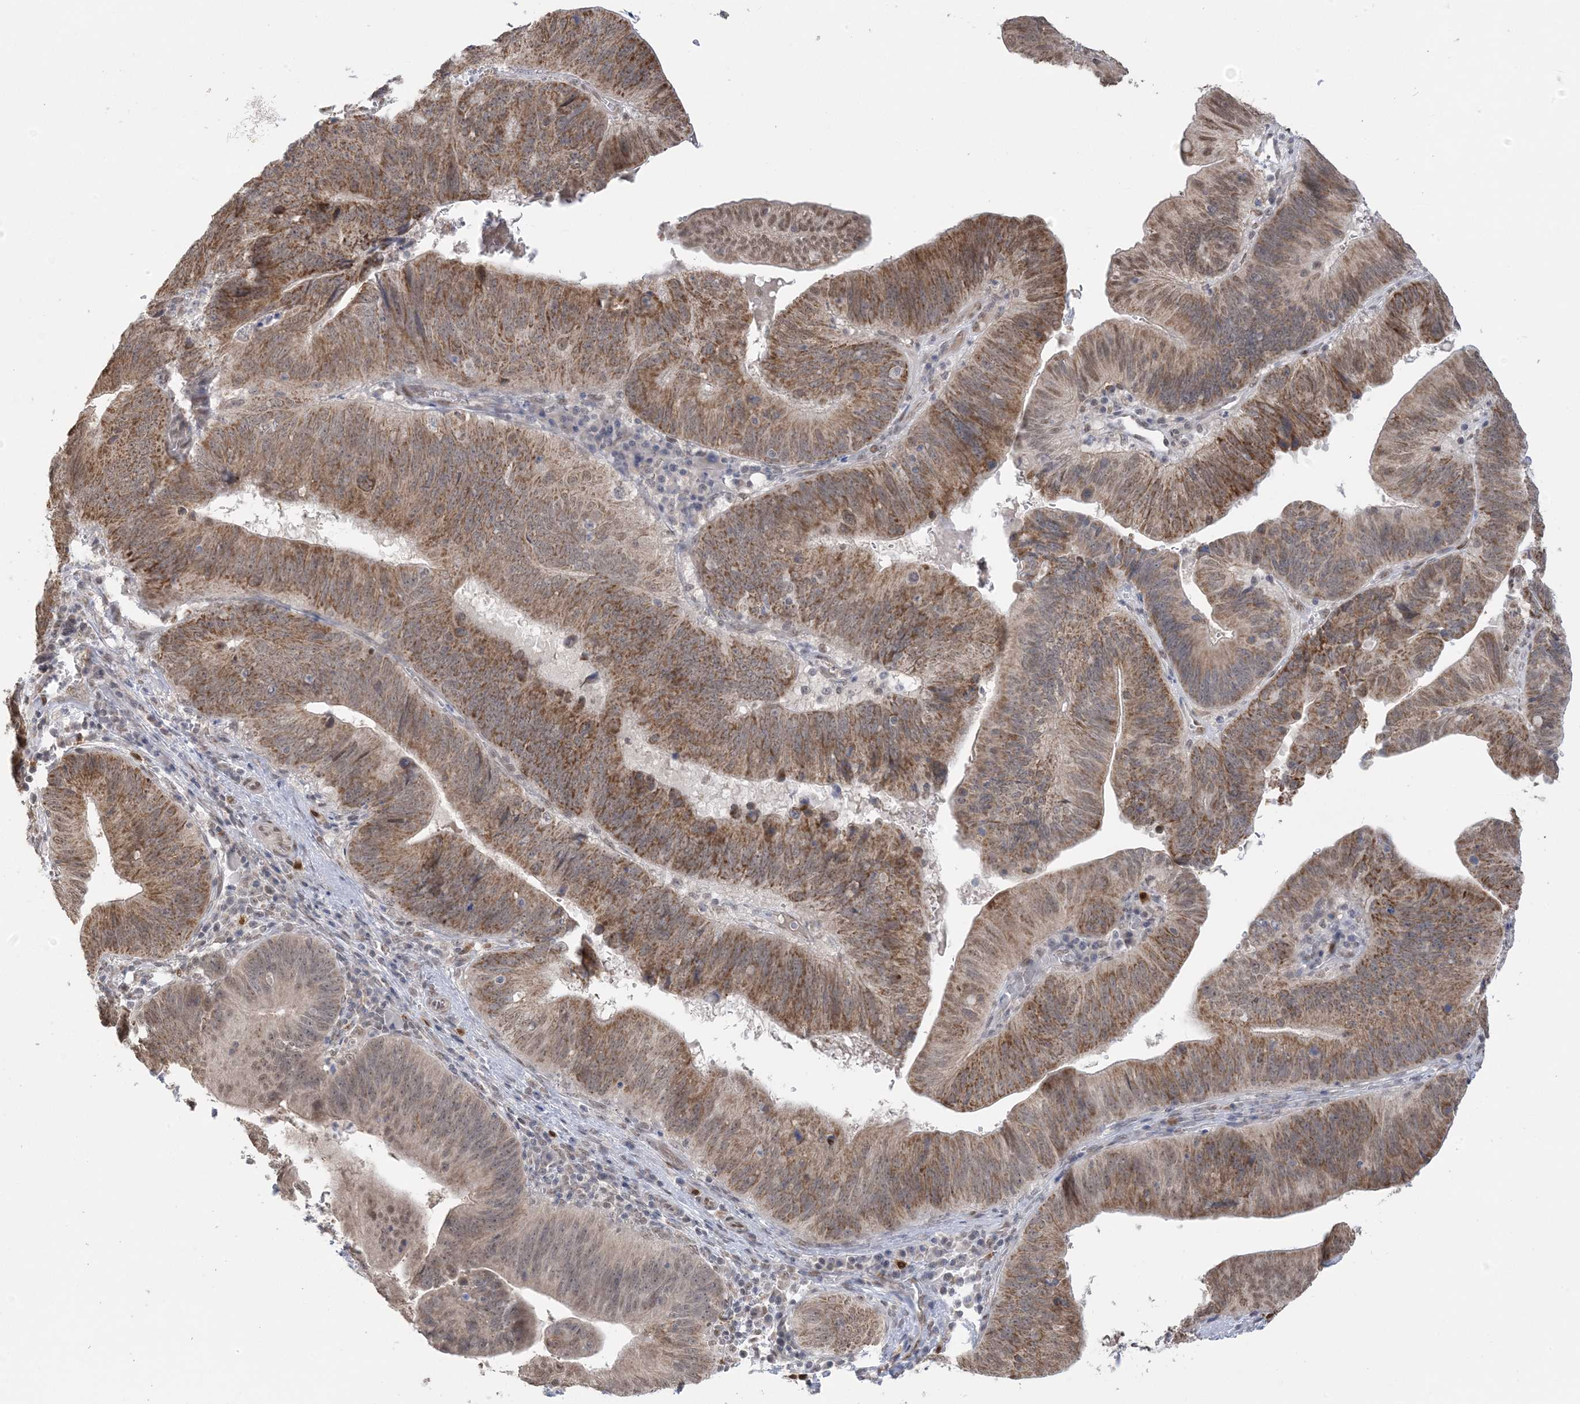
{"staining": {"intensity": "moderate", "quantity": ">75%", "location": "cytoplasmic/membranous,nuclear"}, "tissue": "pancreatic cancer", "cell_type": "Tumor cells", "image_type": "cancer", "snomed": [{"axis": "morphology", "description": "Adenocarcinoma, NOS"}, {"axis": "topography", "description": "Pancreas"}], "caption": "Brown immunohistochemical staining in human pancreatic cancer shows moderate cytoplasmic/membranous and nuclear expression in approximately >75% of tumor cells.", "gene": "TRMT10C", "patient": {"sex": "male", "age": 63}}